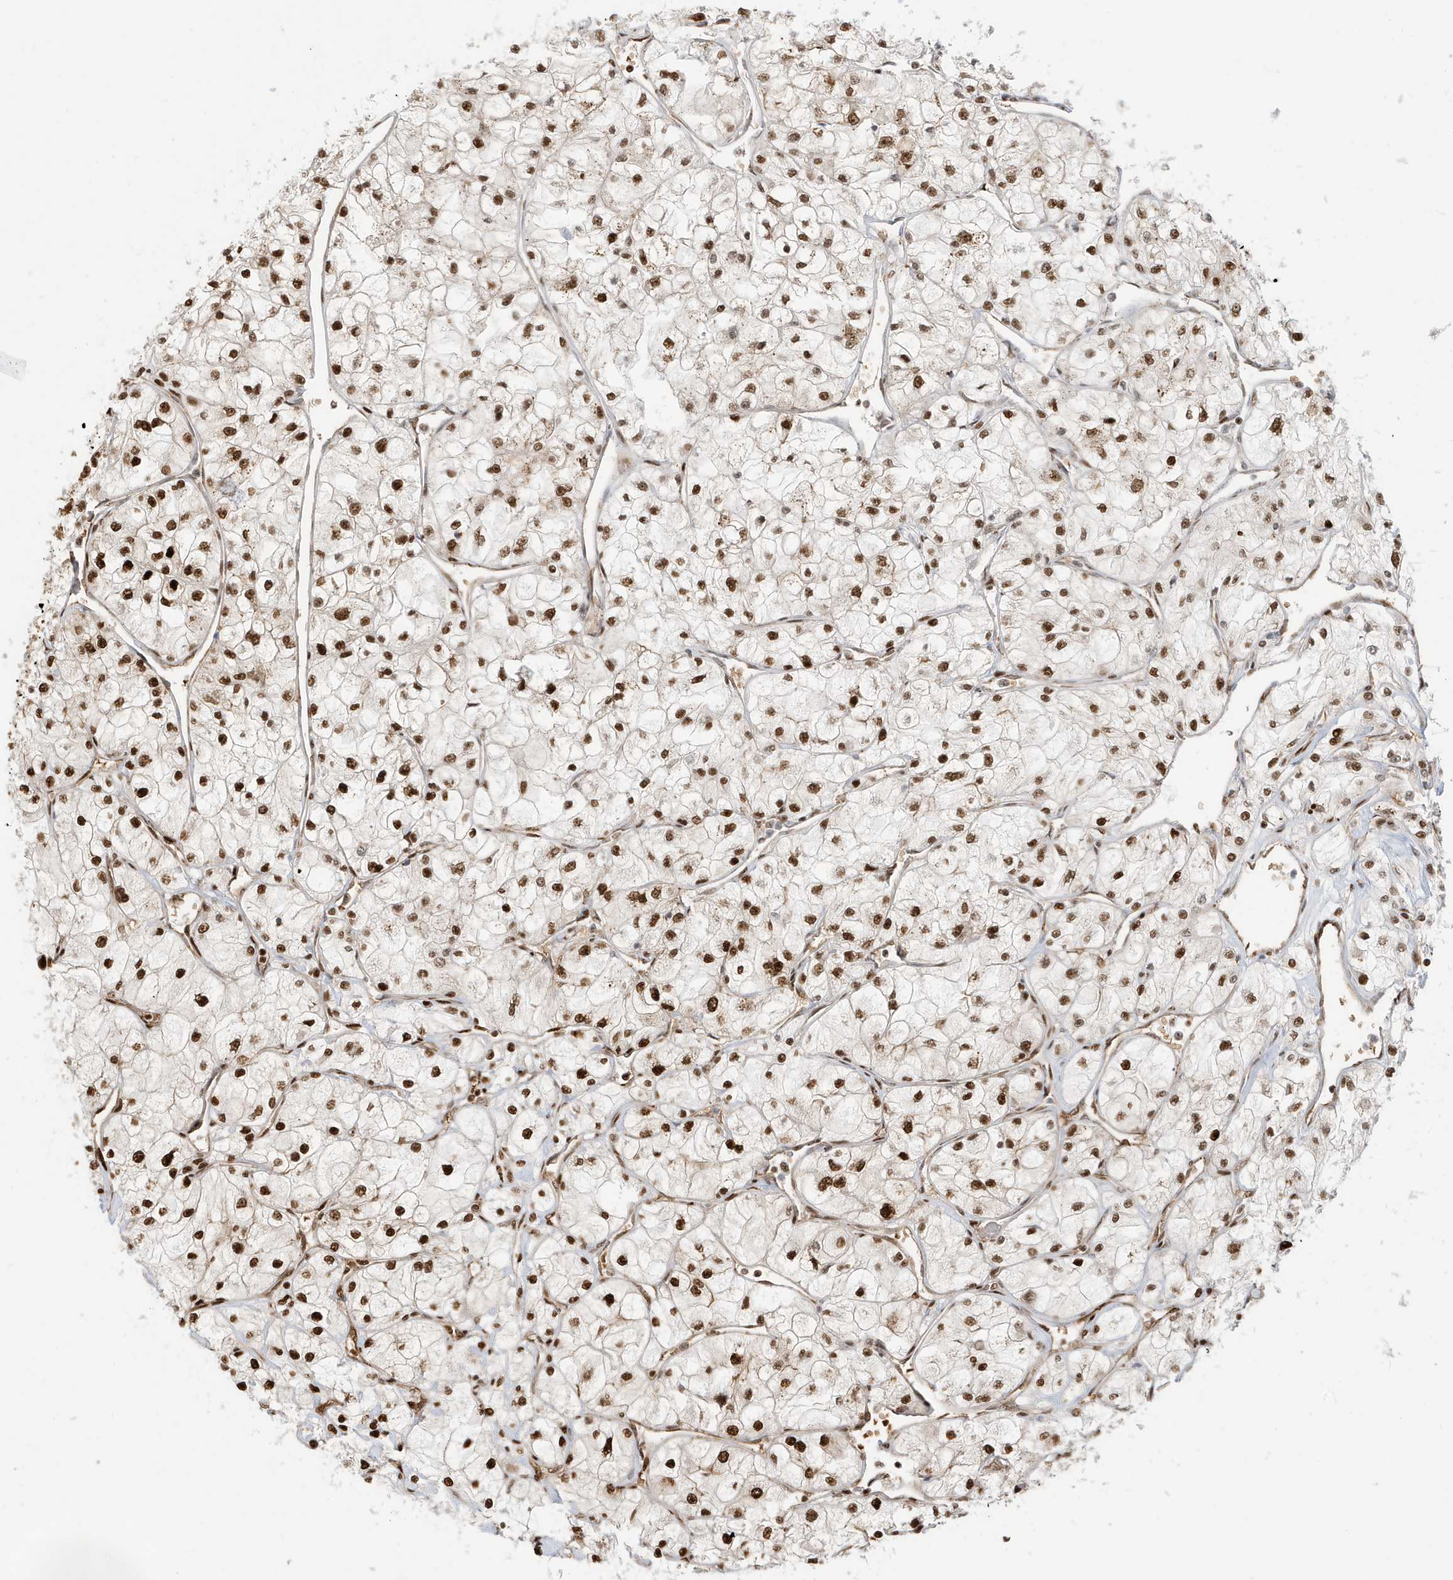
{"staining": {"intensity": "strong", "quantity": ">75%", "location": "nuclear"}, "tissue": "renal cancer", "cell_type": "Tumor cells", "image_type": "cancer", "snomed": [{"axis": "morphology", "description": "Adenocarcinoma, NOS"}, {"axis": "topography", "description": "Kidney"}], "caption": "Tumor cells demonstrate strong nuclear positivity in approximately >75% of cells in renal cancer.", "gene": "CKS2", "patient": {"sex": "male", "age": 80}}